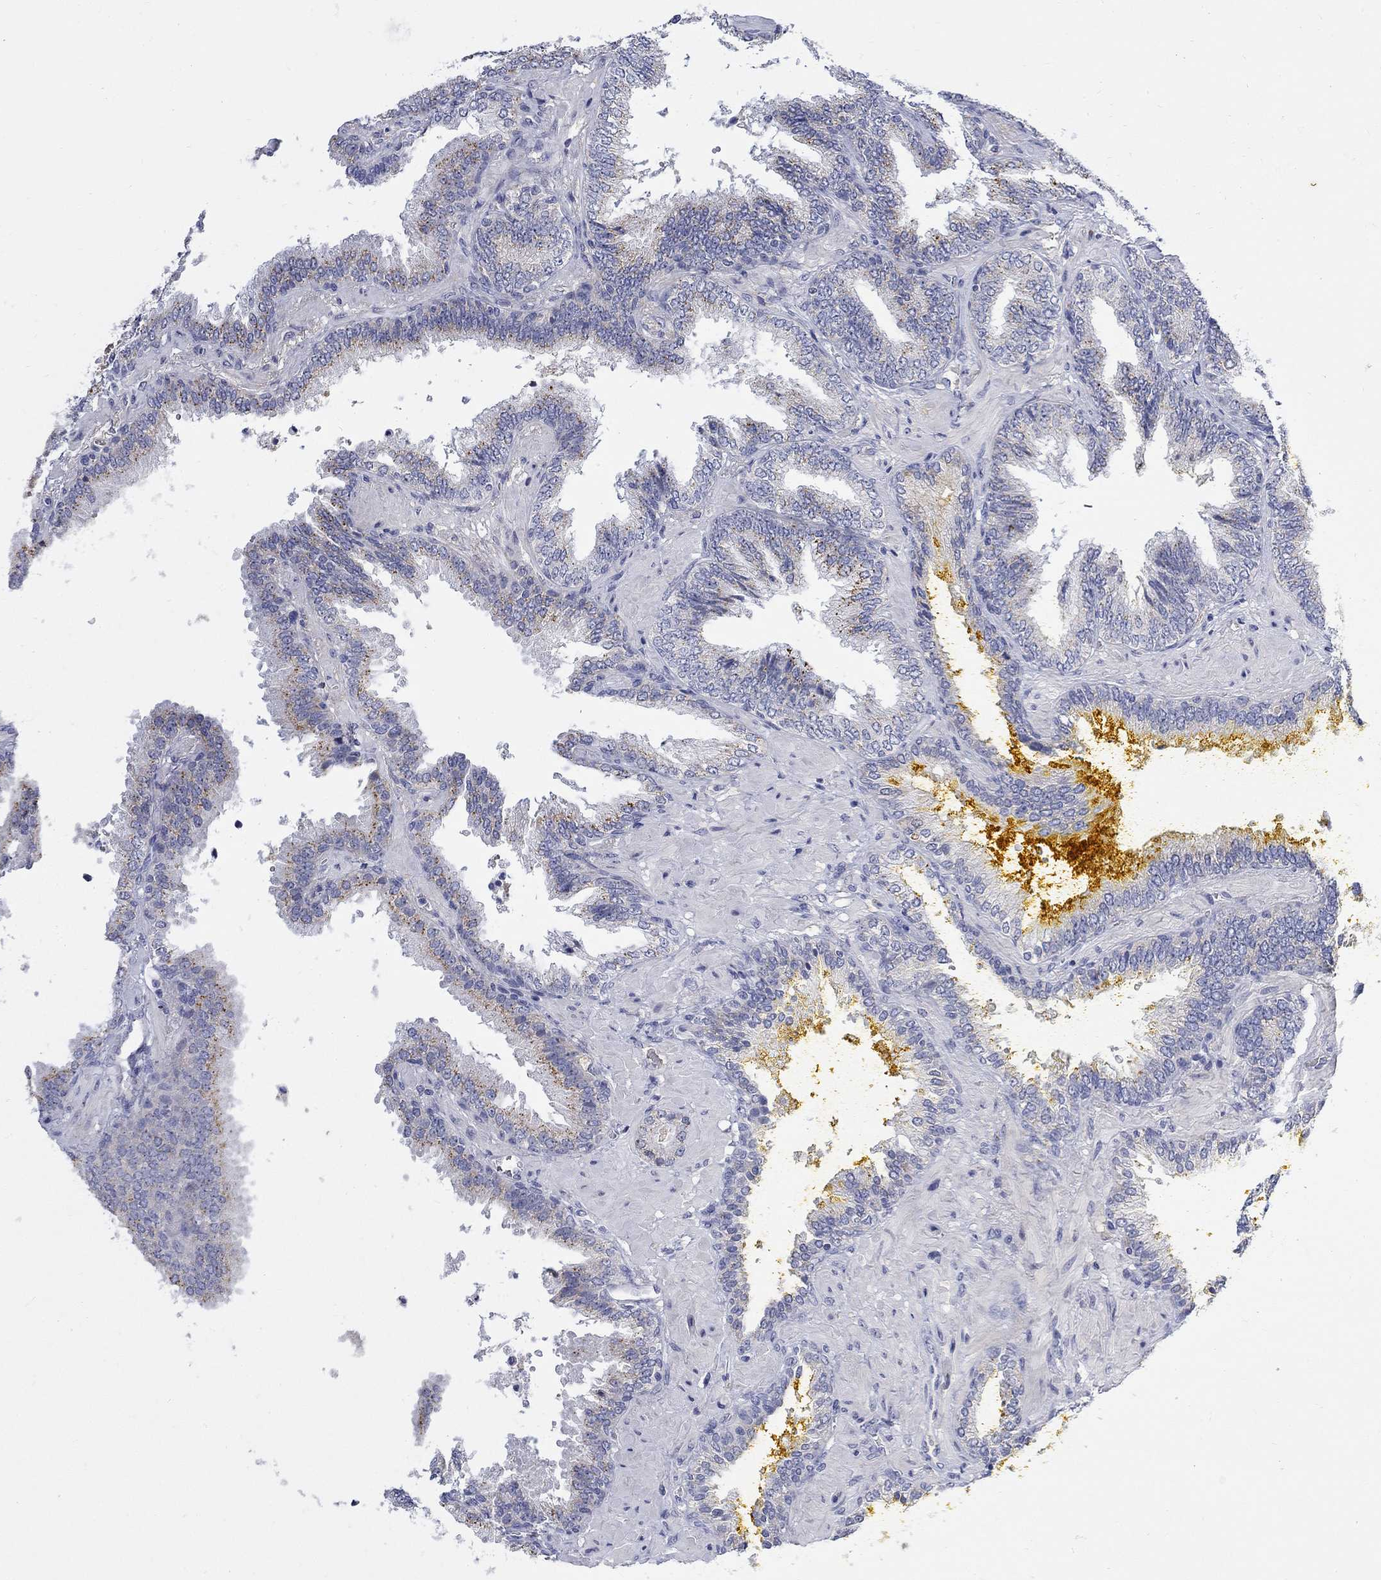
{"staining": {"intensity": "negative", "quantity": "none", "location": "none"}, "tissue": "prostate cancer", "cell_type": "Tumor cells", "image_type": "cancer", "snomed": [{"axis": "morphology", "description": "Adenocarcinoma, Low grade"}, {"axis": "topography", "description": "Prostate"}], "caption": "Human prostate cancer (low-grade adenocarcinoma) stained for a protein using IHC exhibits no expression in tumor cells.", "gene": "FNDC5", "patient": {"sex": "male", "age": 68}}